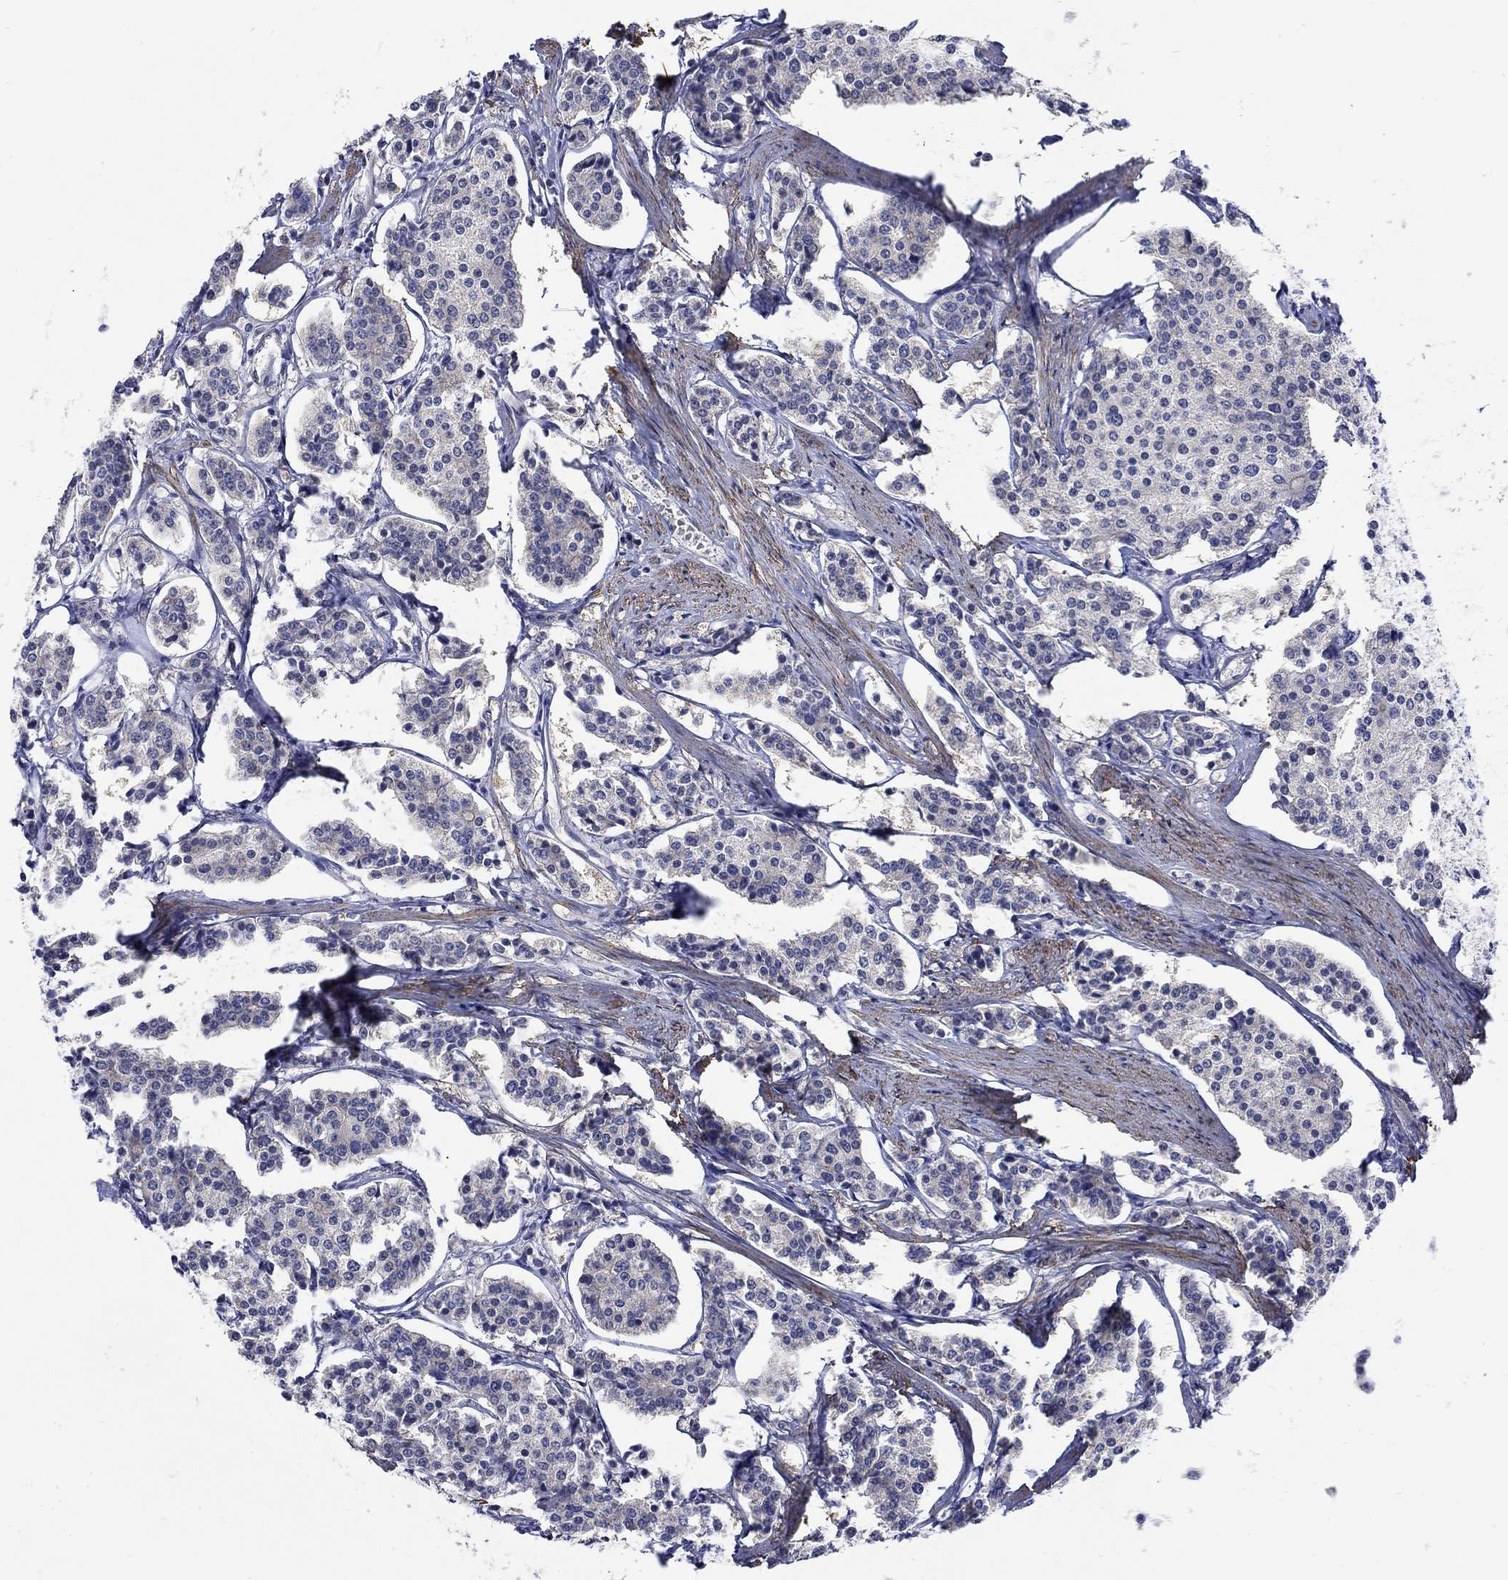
{"staining": {"intensity": "negative", "quantity": "none", "location": "none"}, "tissue": "carcinoid", "cell_type": "Tumor cells", "image_type": "cancer", "snomed": [{"axis": "morphology", "description": "Carcinoid, malignant, NOS"}, {"axis": "topography", "description": "Small intestine"}], "caption": "Immunohistochemistry (IHC) micrograph of human malignant carcinoid stained for a protein (brown), which demonstrates no expression in tumor cells.", "gene": "SCN7A", "patient": {"sex": "female", "age": 65}}